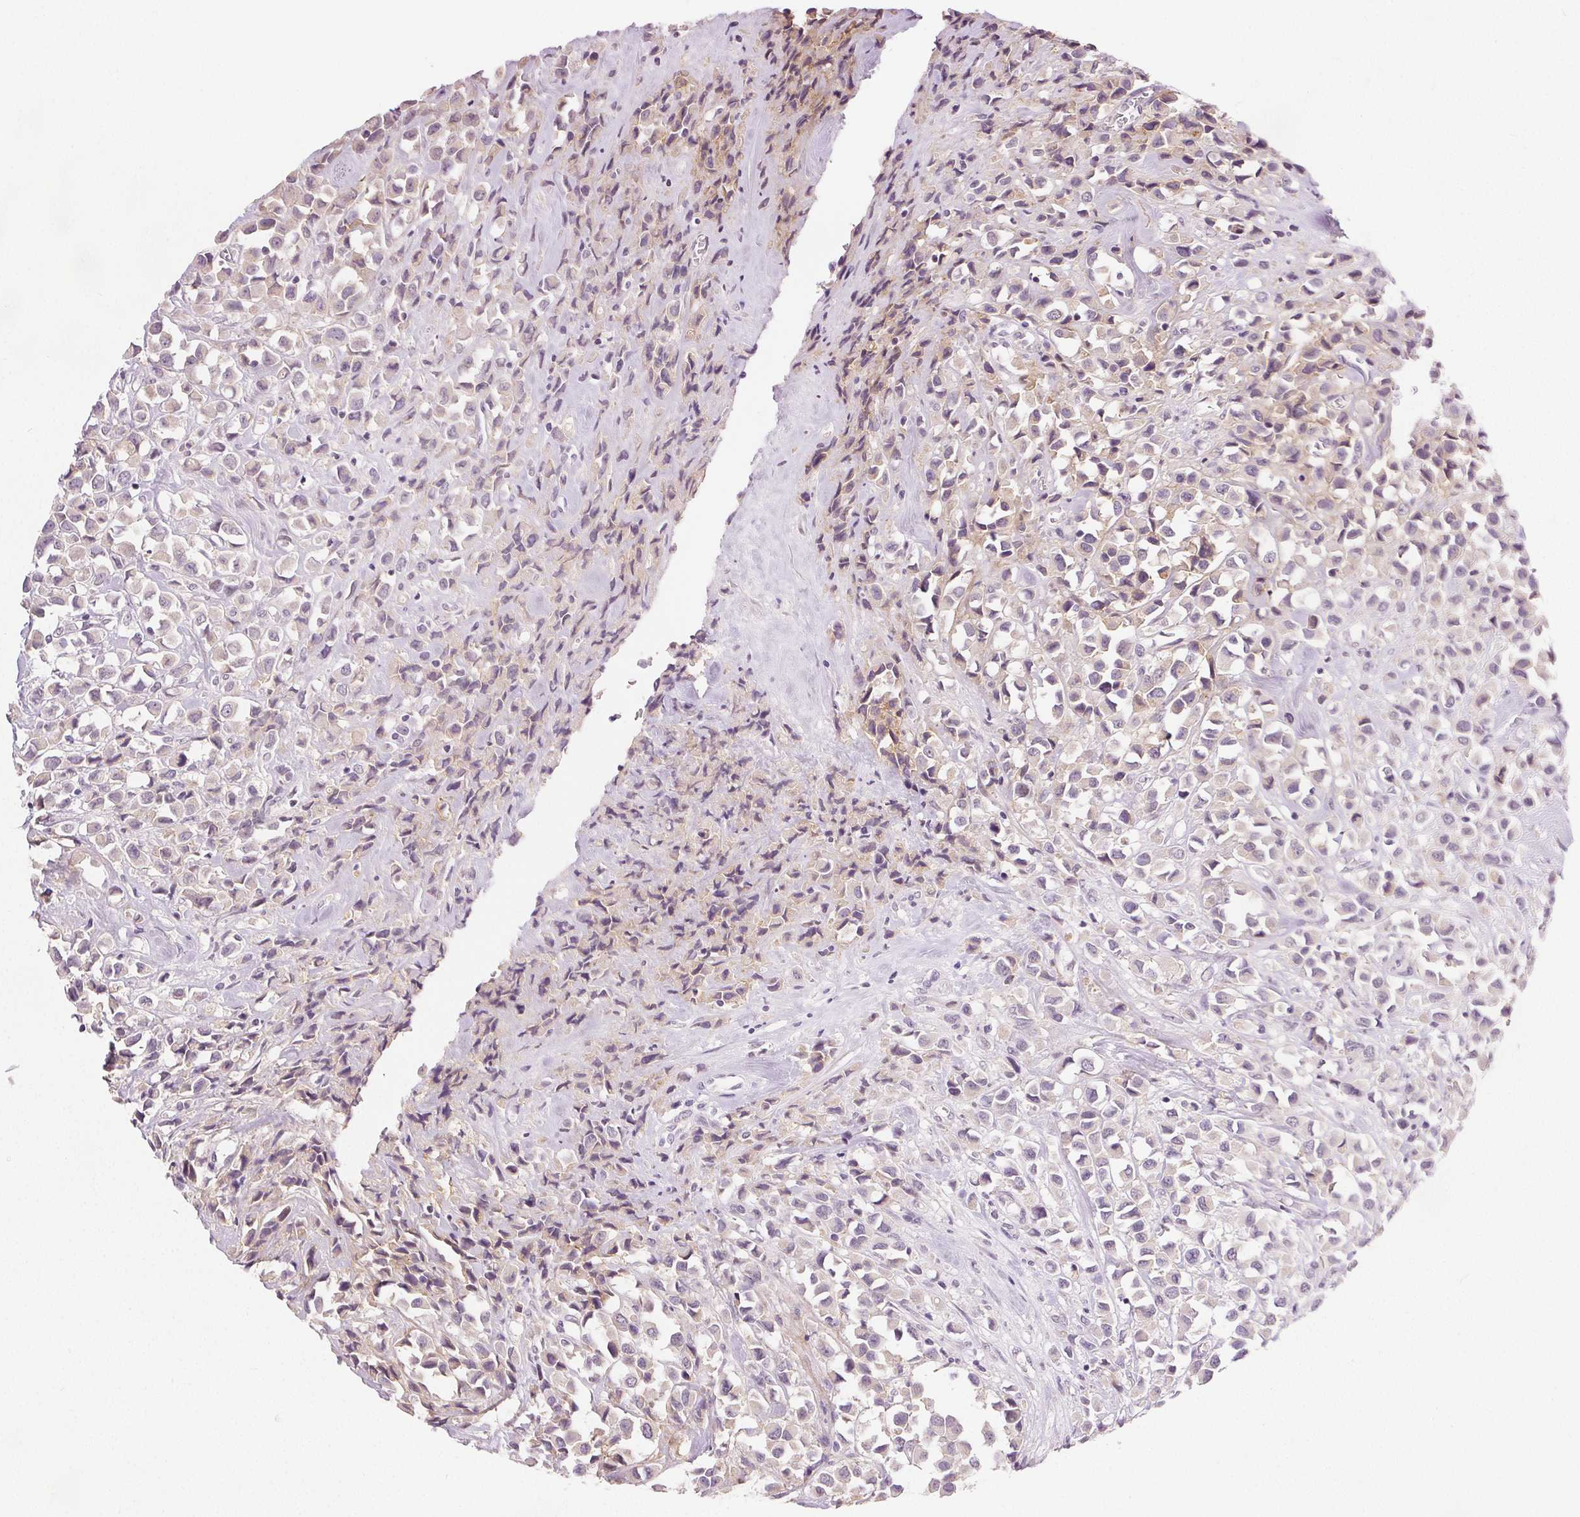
{"staining": {"intensity": "negative", "quantity": "none", "location": "none"}, "tissue": "breast cancer", "cell_type": "Tumor cells", "image_type": "cancer", "snomed": [{"axis": "morphology", "description": "Duct carcinoma"}, {"axis": "topography", "description": "Breast"}], "caption": "Immunohistochemistry image of neoplastic tissue: breast infiltrating ductal carcinoma stained with DAB shows no significant protein positivity in tumor cells.", "gene": "CA12", "patient": {"sex": "female", "age": 61}}